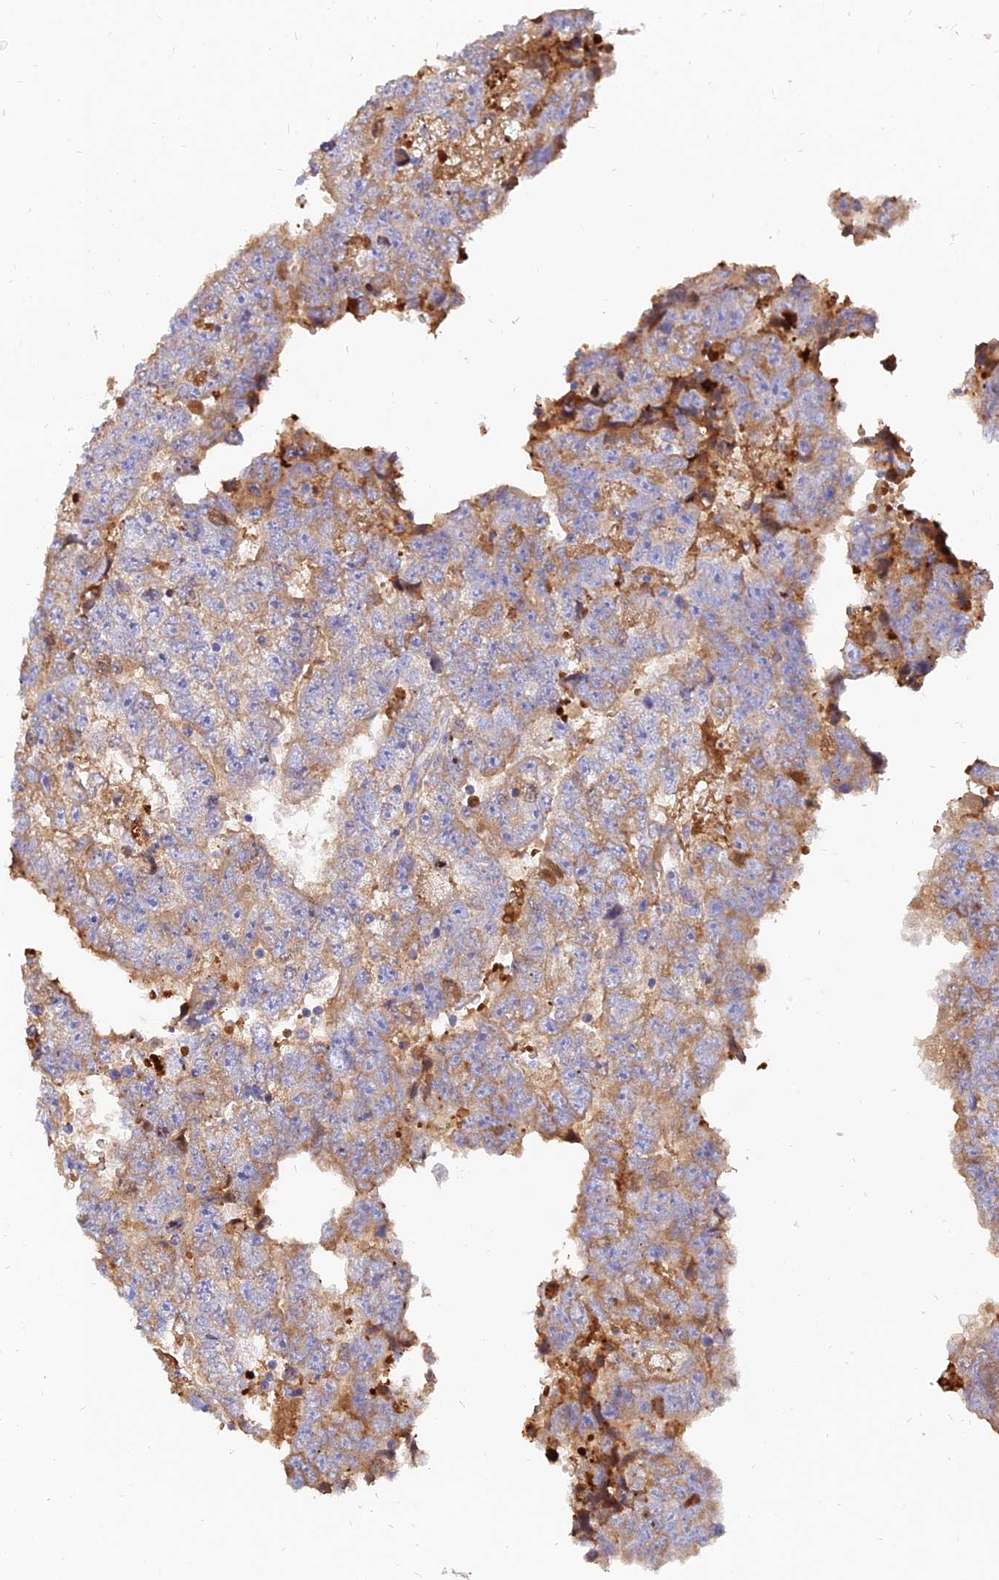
{"staining": {"intensity": "moderate", "quantity": "<25%", "location": "cytoplasmic/membranous"}, "tissue": "testis cancer", "cell_type": "Tumor cells", "image_type": "cancer", "snomed": [{"axis": "morphology", "description": "Carcinoma, Embryonal, NOS"}, {"axis": "topography", "description": "Testis"}], "caption": "Tumor cells show low levels of moderate cytoplasmic/membranous staining in about <25% of cells in embryonal carcinoma (testis).", "gene": "MROH1", "patient": {"sex": "male", "age": 25}}